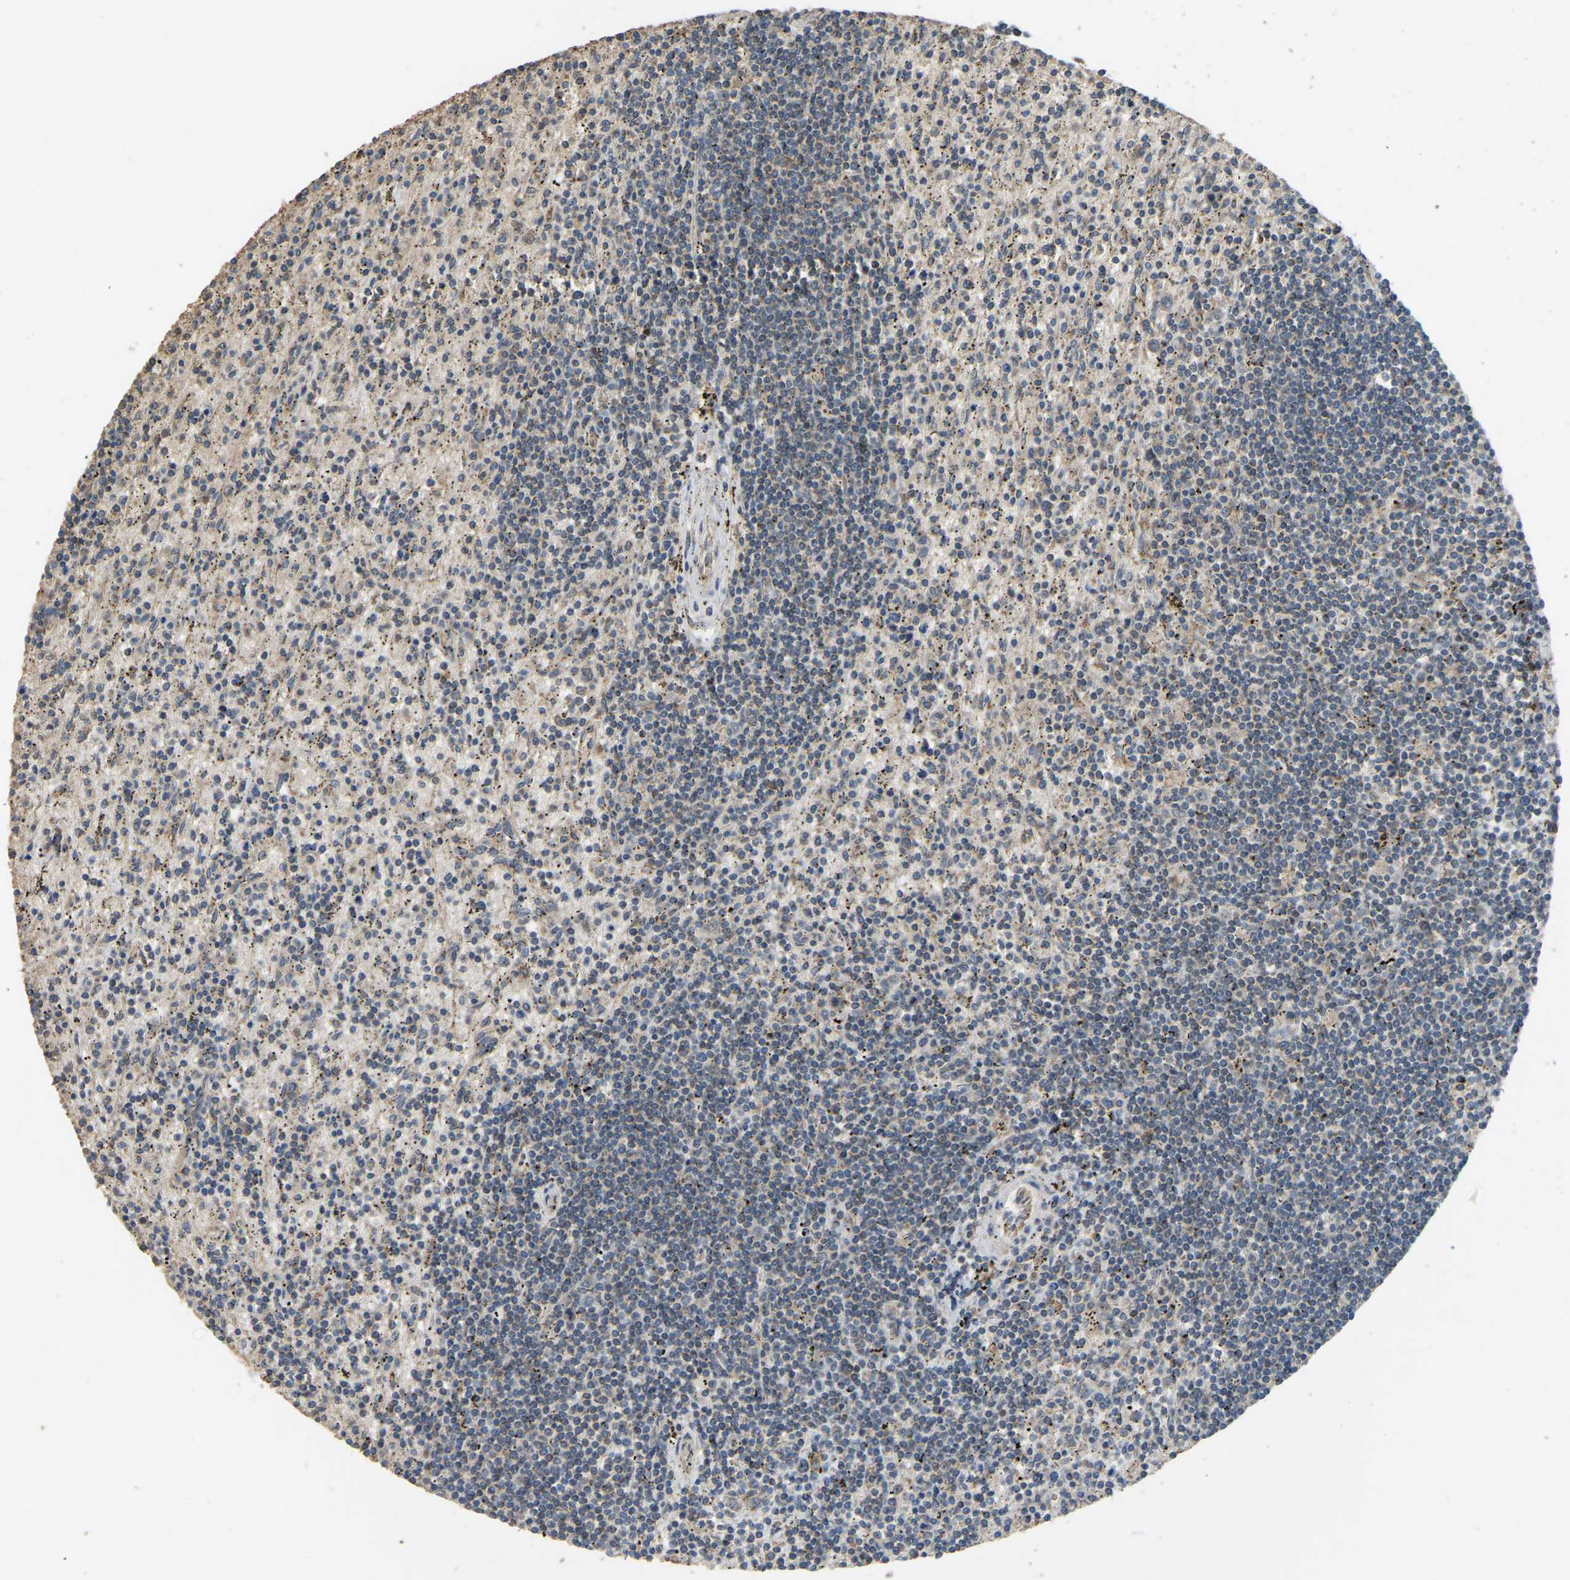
{"staining": {"intensity": "negative", "quantity": "none", "location": "none"}, "tissue": "lymphoma", "cell_type": "Tumor cells", "image_type": "cancer", "snomed": [{"axis": "morphology", "description": "Malignant lymphoma, non-Hodgkin's type, Low grade"}, {"axis": "topography", "description": "Spleen"}], "caption": "This is an IHC micrograph of low-grade malignant lymphoma, non-Hodgkin's type. There is no positivity in tumor cells.", "gene": "C21orf91", "patient": {"sex": "male", "age": 76}}